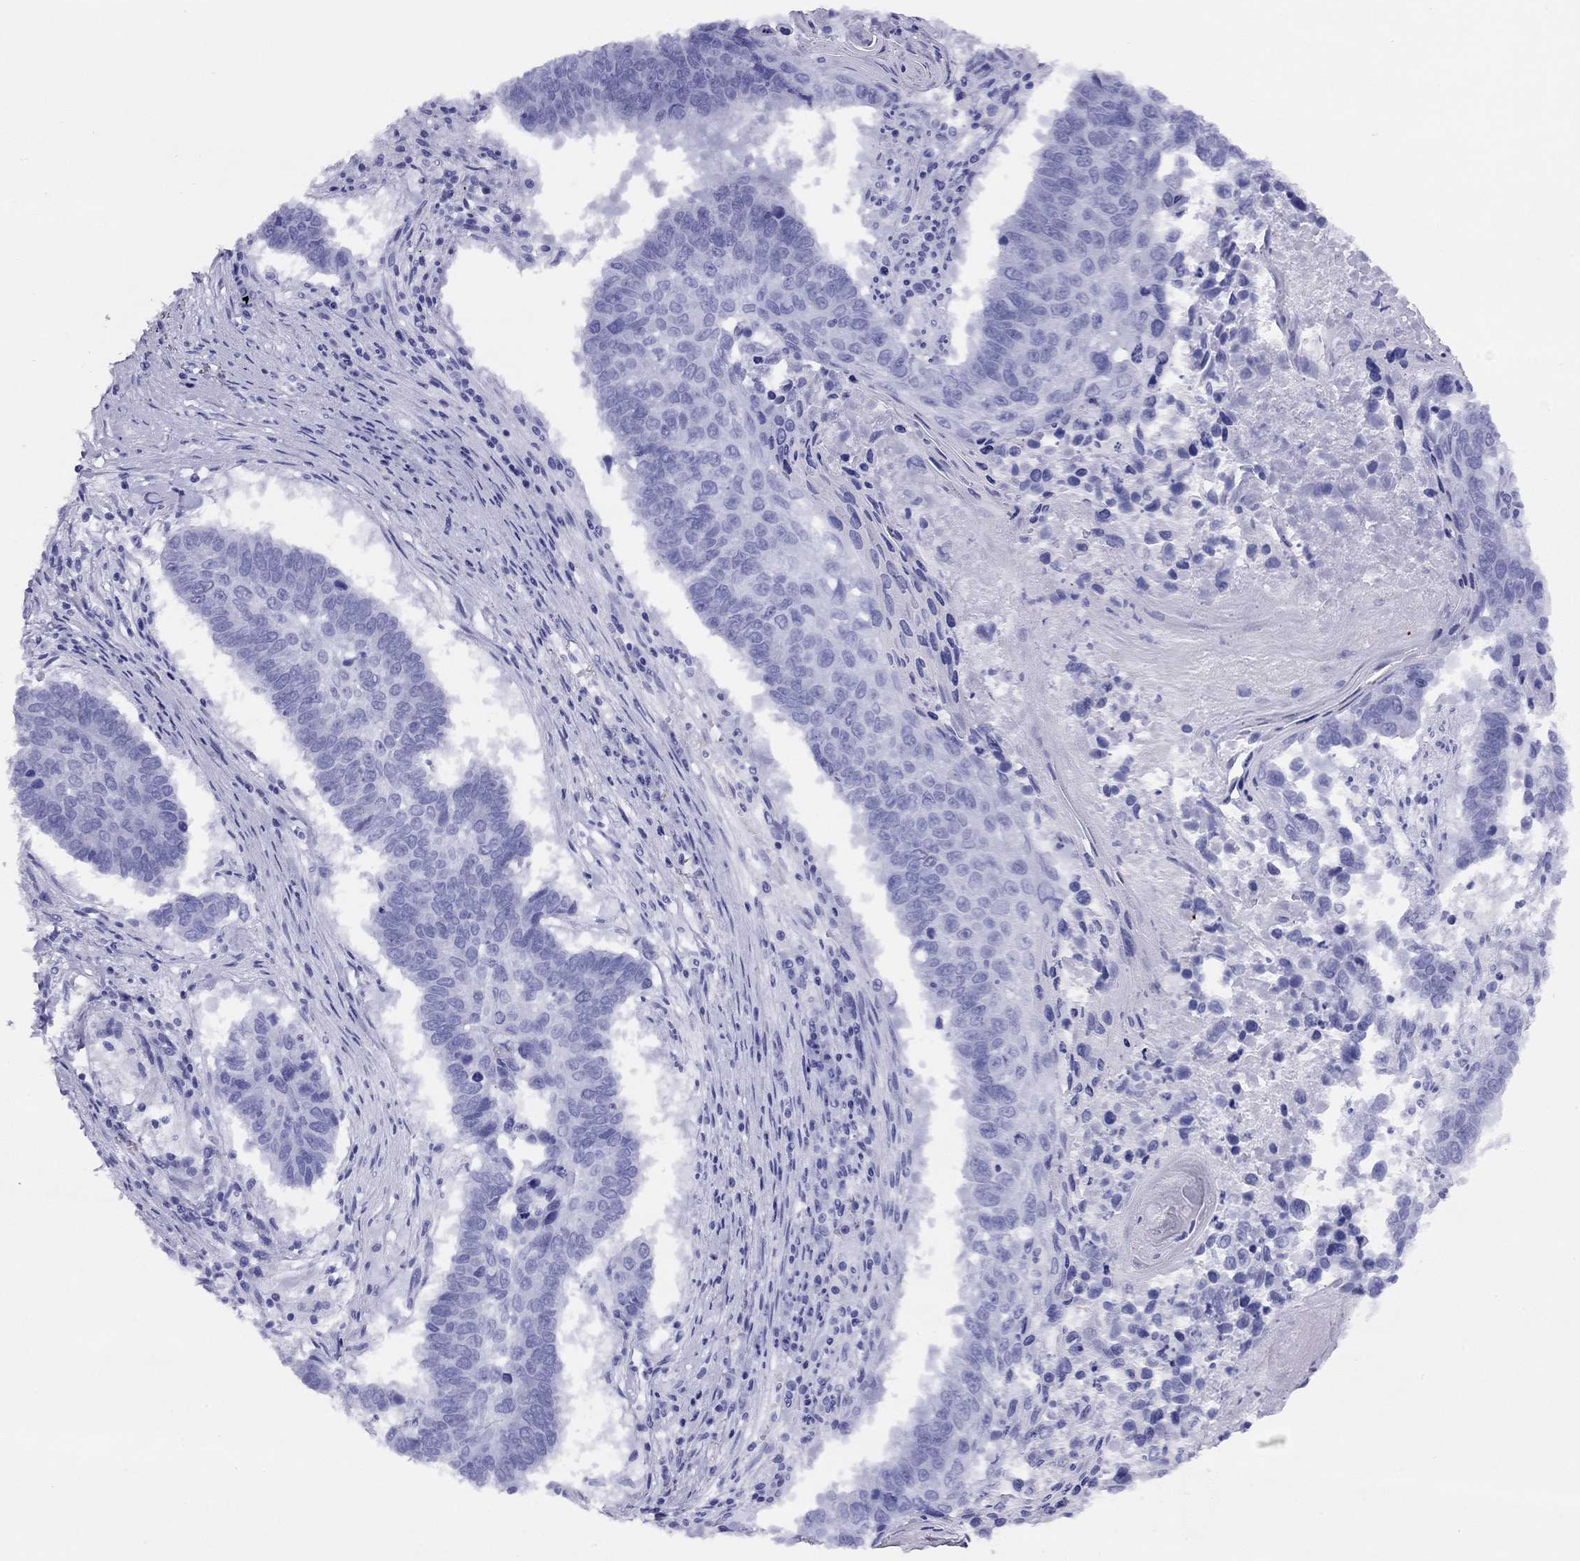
{"staining": {"intensity": "negative", "quantity": "none", "location": "none"}, "tissue": "lung cancer", "cell_type": "Tumor cells", "image_type": "cancer", "snomed": [{"axis": "morphology", "description": "Squamous cell carcinoma, NOS"}, {"axis": "topography", "description": "Lung"}], "caption": "Lung cancer was stained to show a protein in brown. There is no significant positivity in tumor cells.", "gene": "CITED1", "patient": {"sex": "male", "age": 73}}